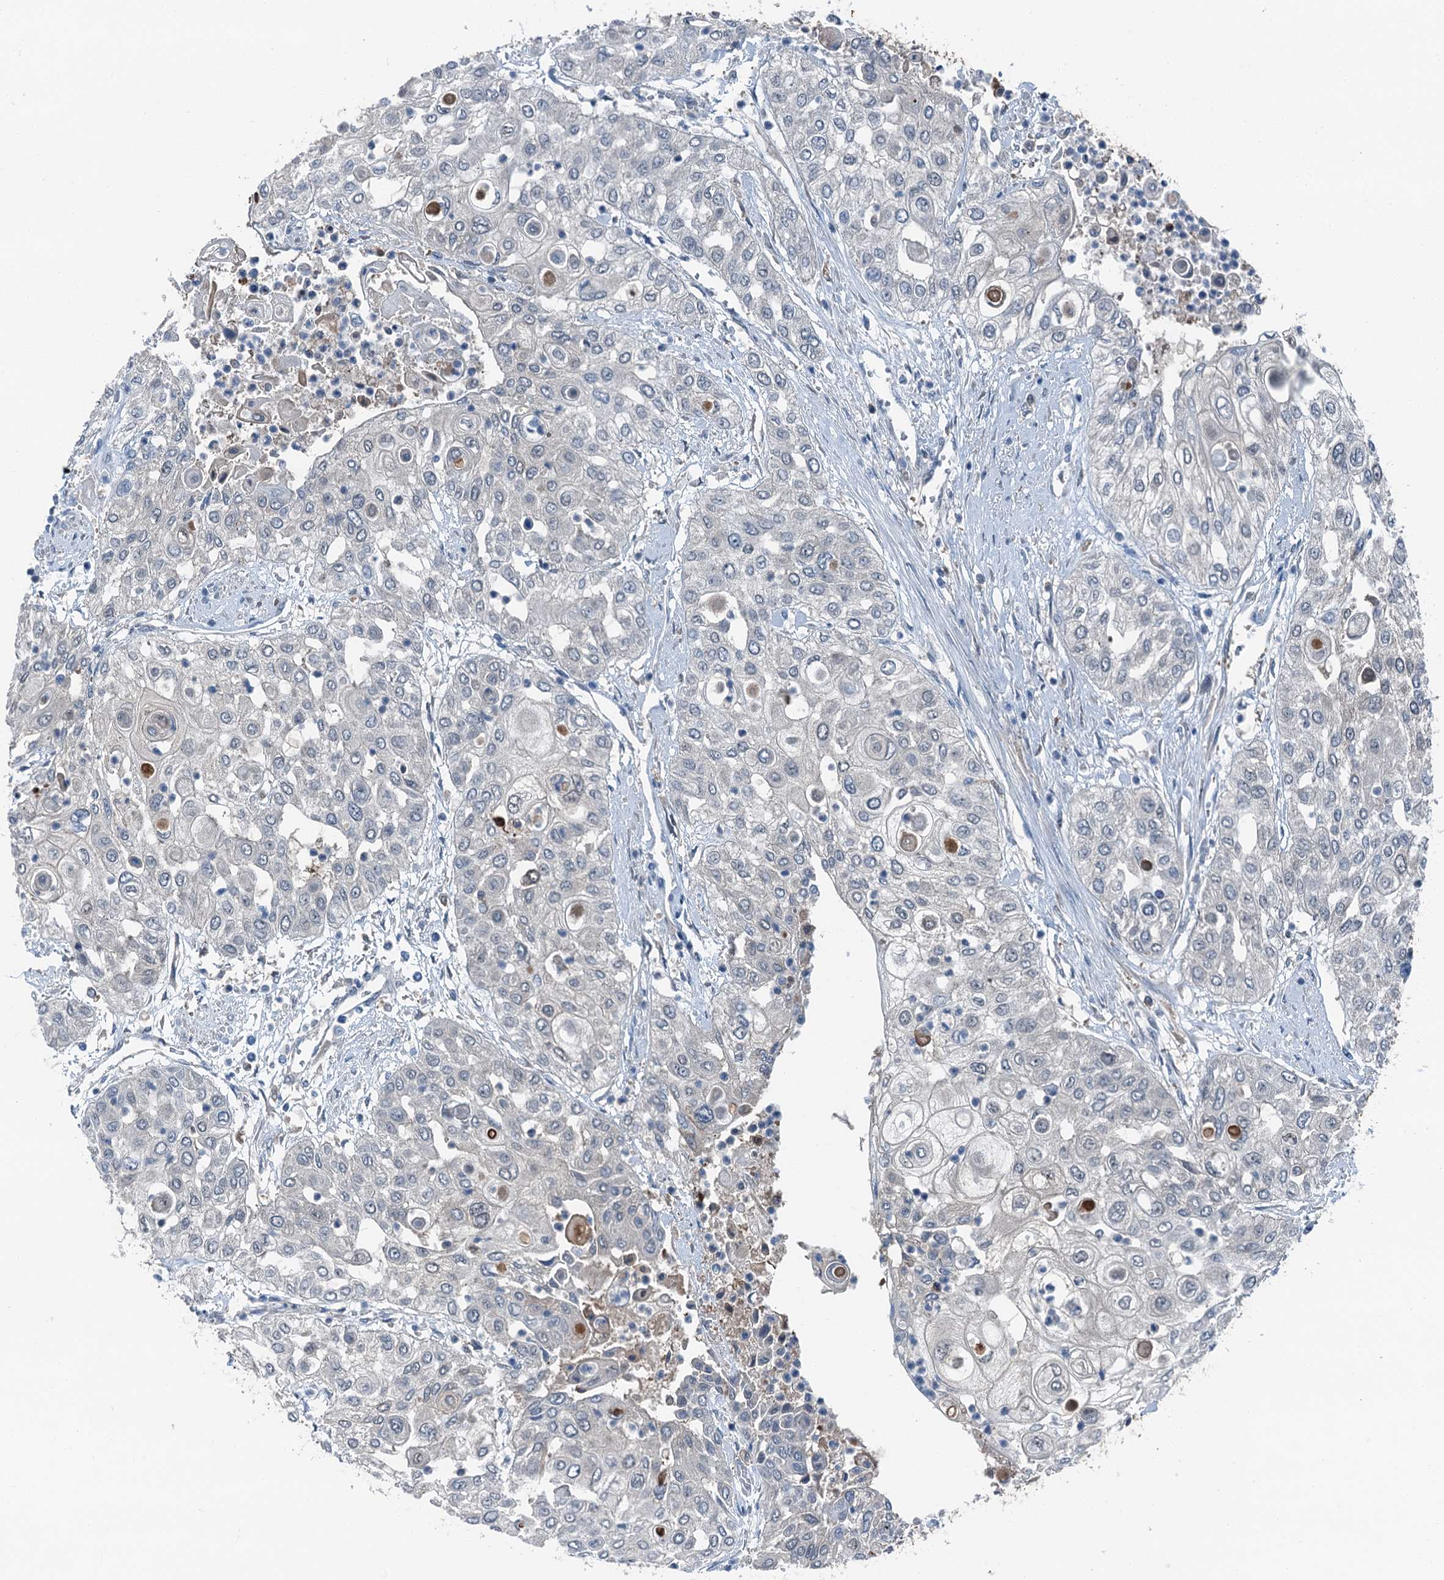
{"staining": {"intensity": "negative", "quantity": "none", "location": "none"}, "tissue": "urothelial cancer", "cell_type": "Tumor cells", "image_type": "cancer", "snomed": [{"axis": "morphology", "description": "Urothelial carcinoma, High grade"}, {"axis": "topography", "description": "Urinary bladder"}], "caption": "Immunohistochemistry of urothelial carcinoma (high-grade) displays no positivity in tumor cells.", "gene": "RNH1", "patient": {"sex": "female", "age": 79}}